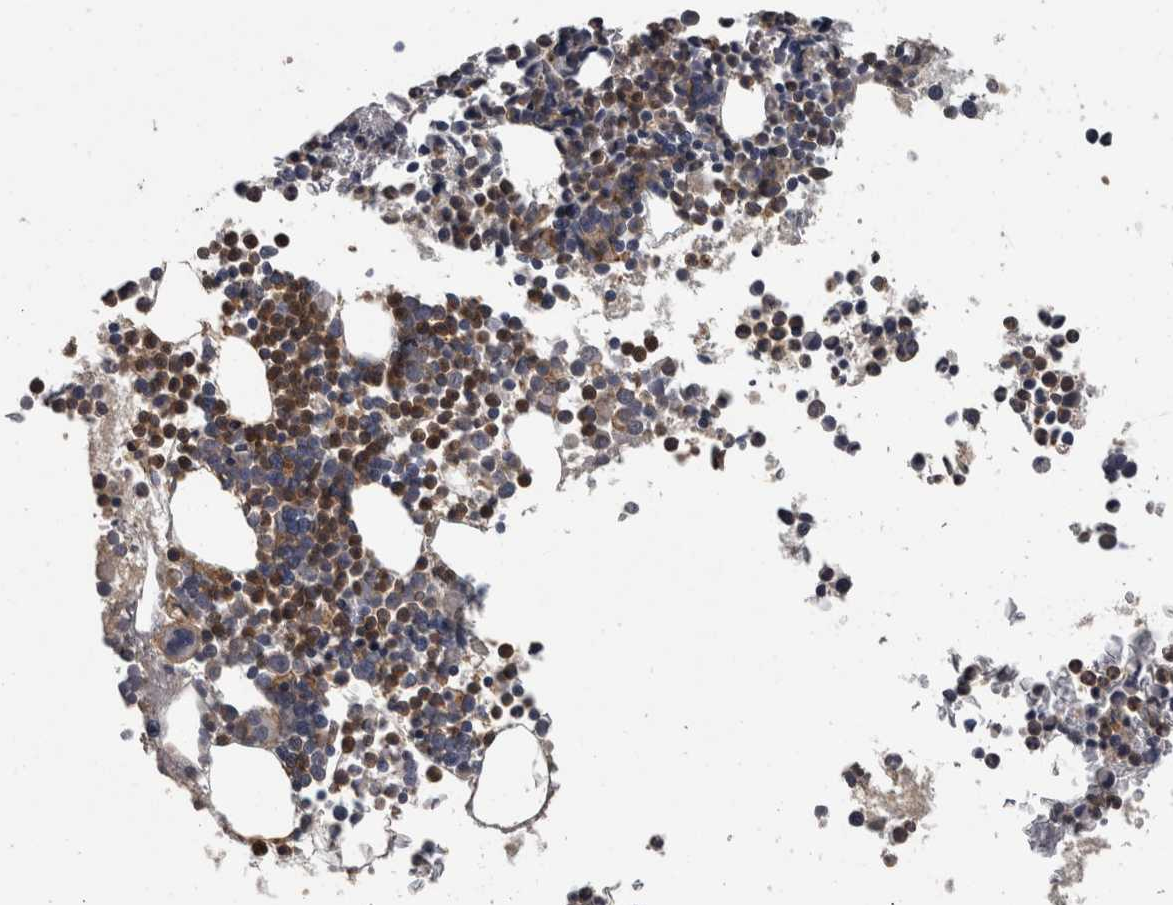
{"staining": {"intensity": "moderate", "quantity": "<25%", "location": "cytoplasmic/membranous"}, "tissue": "bone marrow", "cell_type": "Hematopoietic cells", "image_type": "normal", "snomed": [{"axis": "morphology", "description": "Normal tissue, NOS"}, {"axis": "morphology", "description": "Inflammation, NOS"}, {"axis": "topography", "description": "Bone marrow"}], "caption": "Moderate cytoplasmic/membranous staining is identified in approximately <25% of hematopoietic cells in benign bone marrow. The protein of interest is shown in brown color, while the nuclei are stained blue.", "gene": "PIK3AP1", "patient": {"sex": "male", "age": 46}}